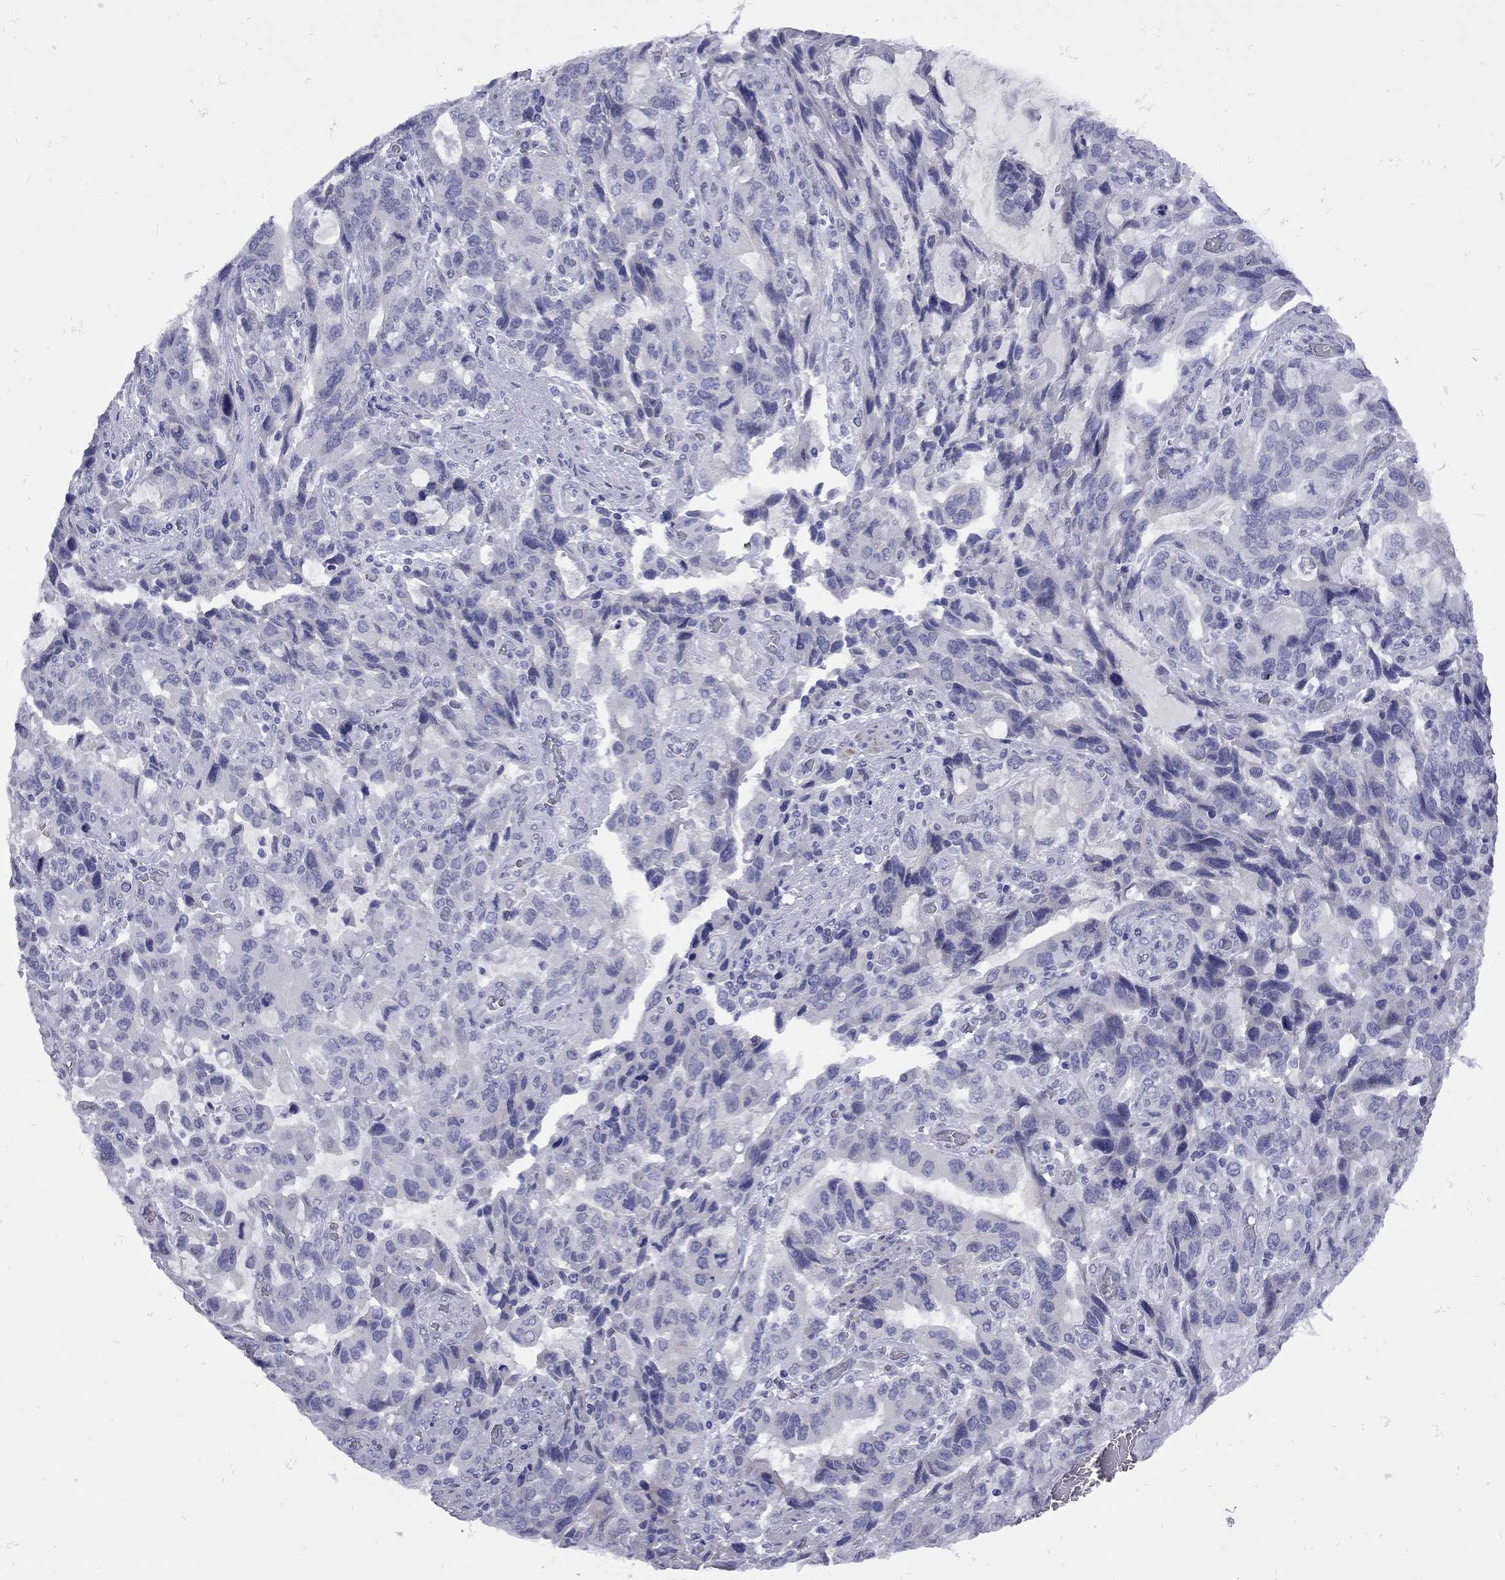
{"staining": {"intensity": "negative", "quantity": "none", "location": "none"}, "tissue": "stomach cancer", "cell_type": "Tumor cells", "image_type": "cancer", "snomed": [{"axis": "morphology", "description": "Adenocarcinoma, NOS"}, {"axis": "topography", "description": "Stomach, upper"}], "caption": "High magnification brightfield microscopy of stomach cancer (adenocarcinoma) stained with DAB (brown) and counterstained with hematoxylin (blue): tumor cells show no significant positivity.", "gene": "EPPIN", "patient": {"sex": "male", "age": 85}}